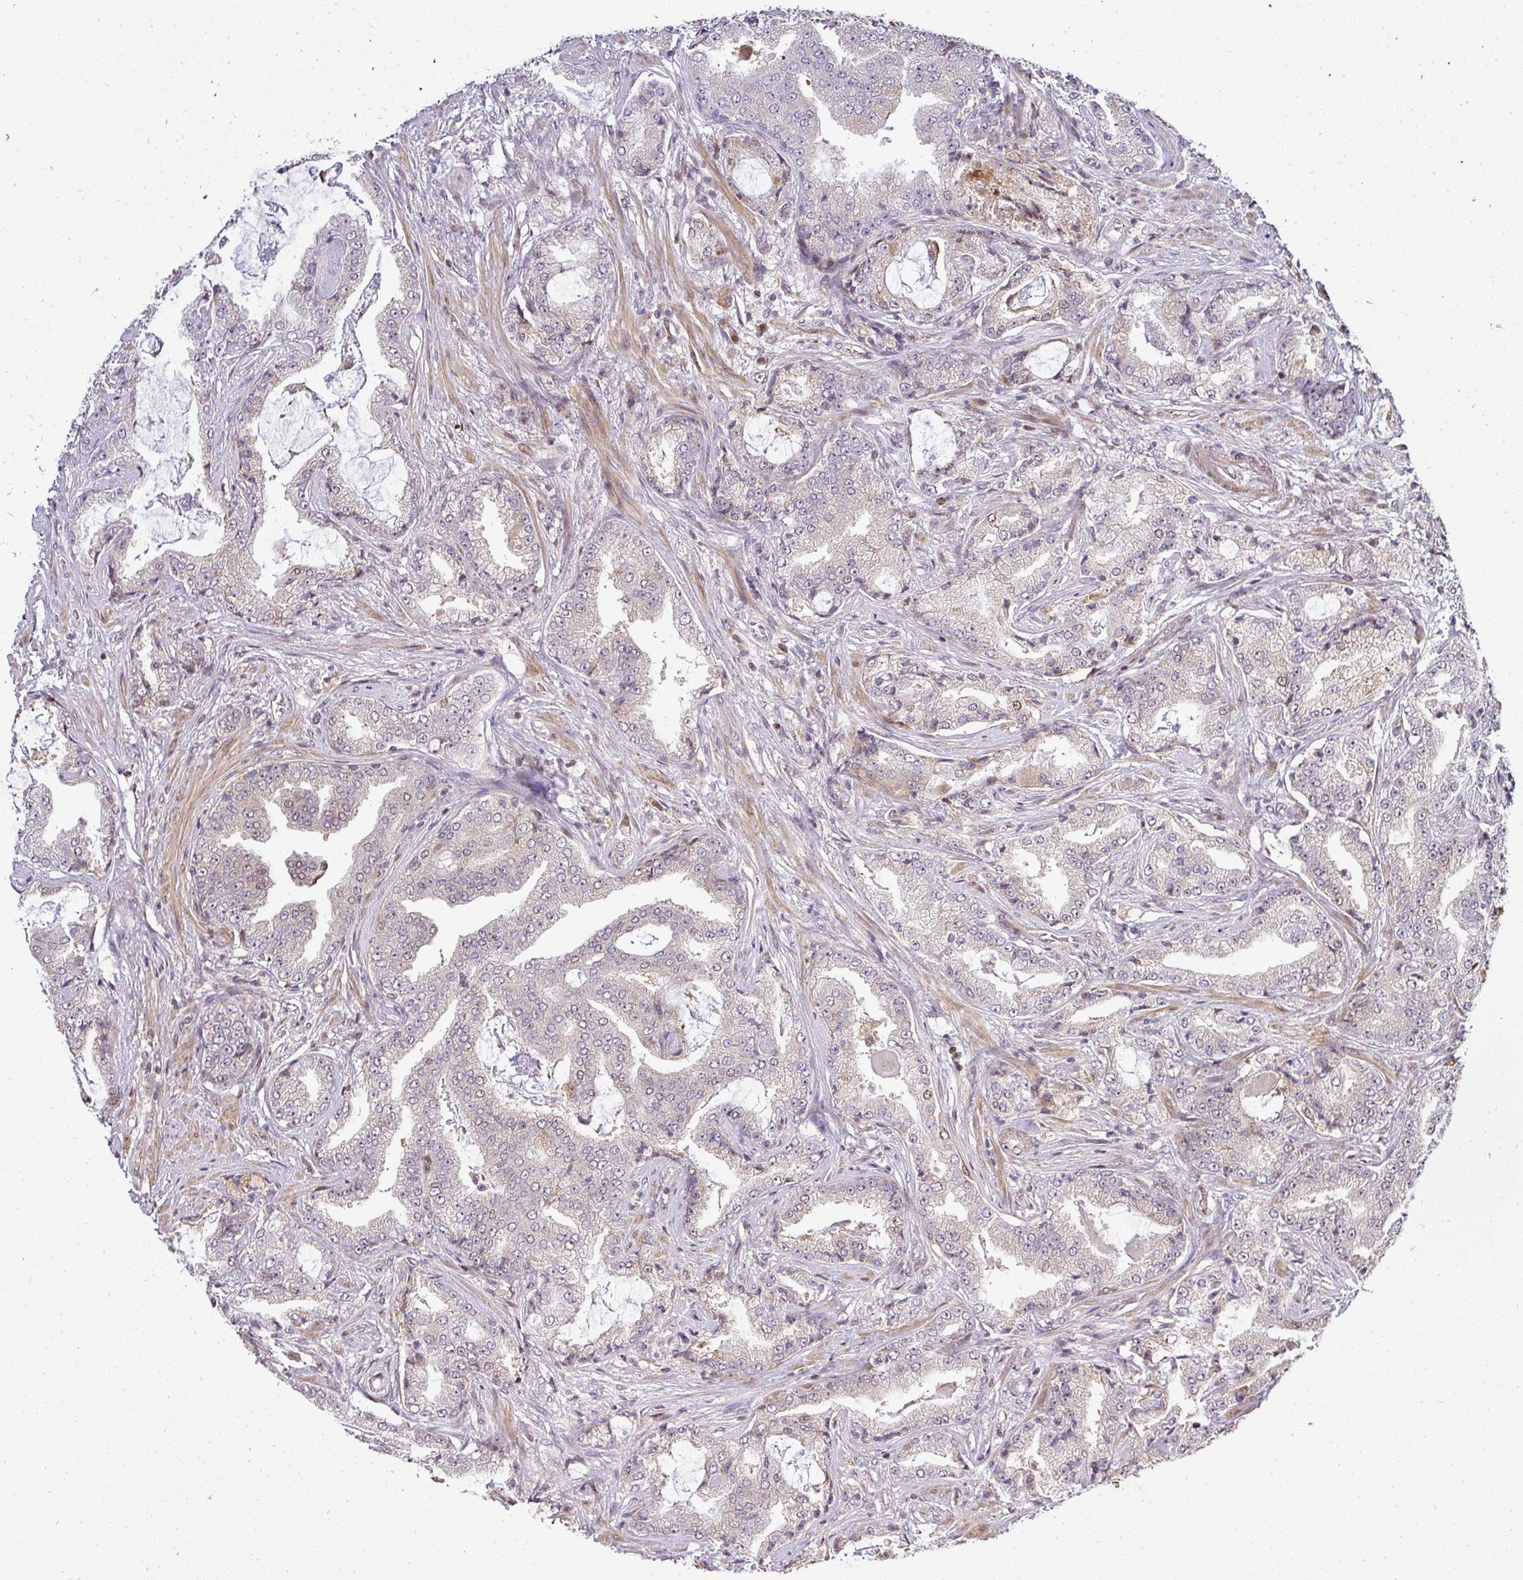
{"staining": {"intensity": "negative", "quantity": "none", "location": "none"}, "tissue": "prostate cancer", "cell_type": "Tumor cells", "image_type": "cancer", "snomed": [{"axis": "morphology", "description": "Adenocarcinoma, High grade"}, {"axis": "topography", "description": "Prostate"}], "caption": "Prostate cancer (adenocarcinoma (high-grade)) was stained to show a protein in brown. There is no significant expression in tumor cells. (Brightfield microscopy of DAB (3,3'-diaminobenzidine) immunohistochemistry at high magnification).", "gene": "PATZ1", "patient": {"sex": "male", "age": 68}}